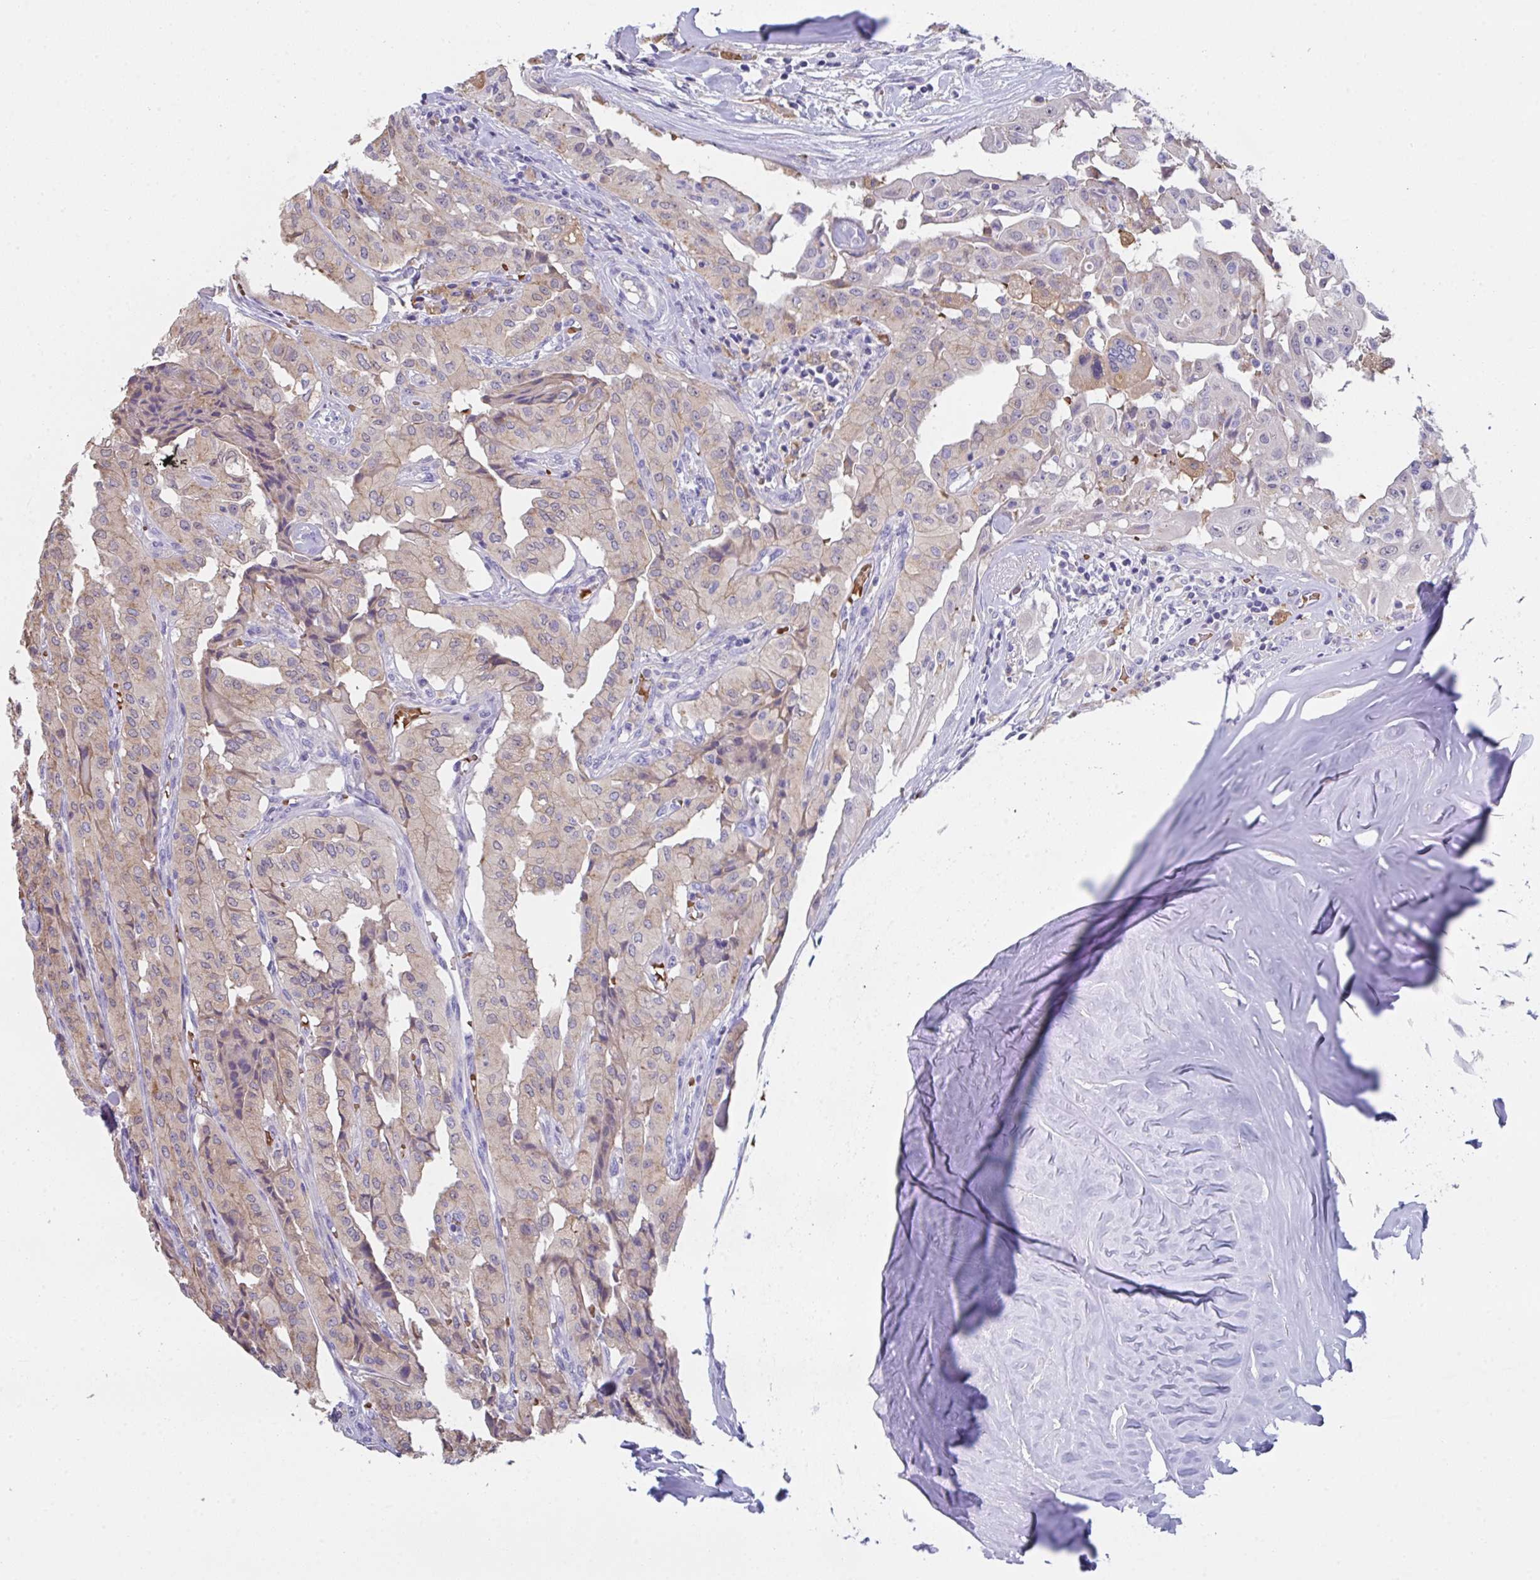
{"staining": {"intensity": "weak", "quantity": "25%-75%", "location": "cytoplasmic/membranous"}, "tissue": "thyroid cancer", "cell_type": "Tumor cells", "image_type": "cancer", "snomed": [{"axis": "morphology", "description": "Papillary adenocarcinoma, NOS"}, {"axis": "topography", "description": "Thyroid gland"}], "caption": "Immunohistochemical staining of human thyroid cancer displays low levels of weak cytoplasmic/membranous protein expression in about 25%-75% of tumor cells. Using DAB (3,3'-diaminobenzidine) (brown) and hematoxylin (blue) stains, captured at high magnification using brightfield microscopy.", "gene": "TFAP2C", "patient": {"sex": "female", "age": 59}}